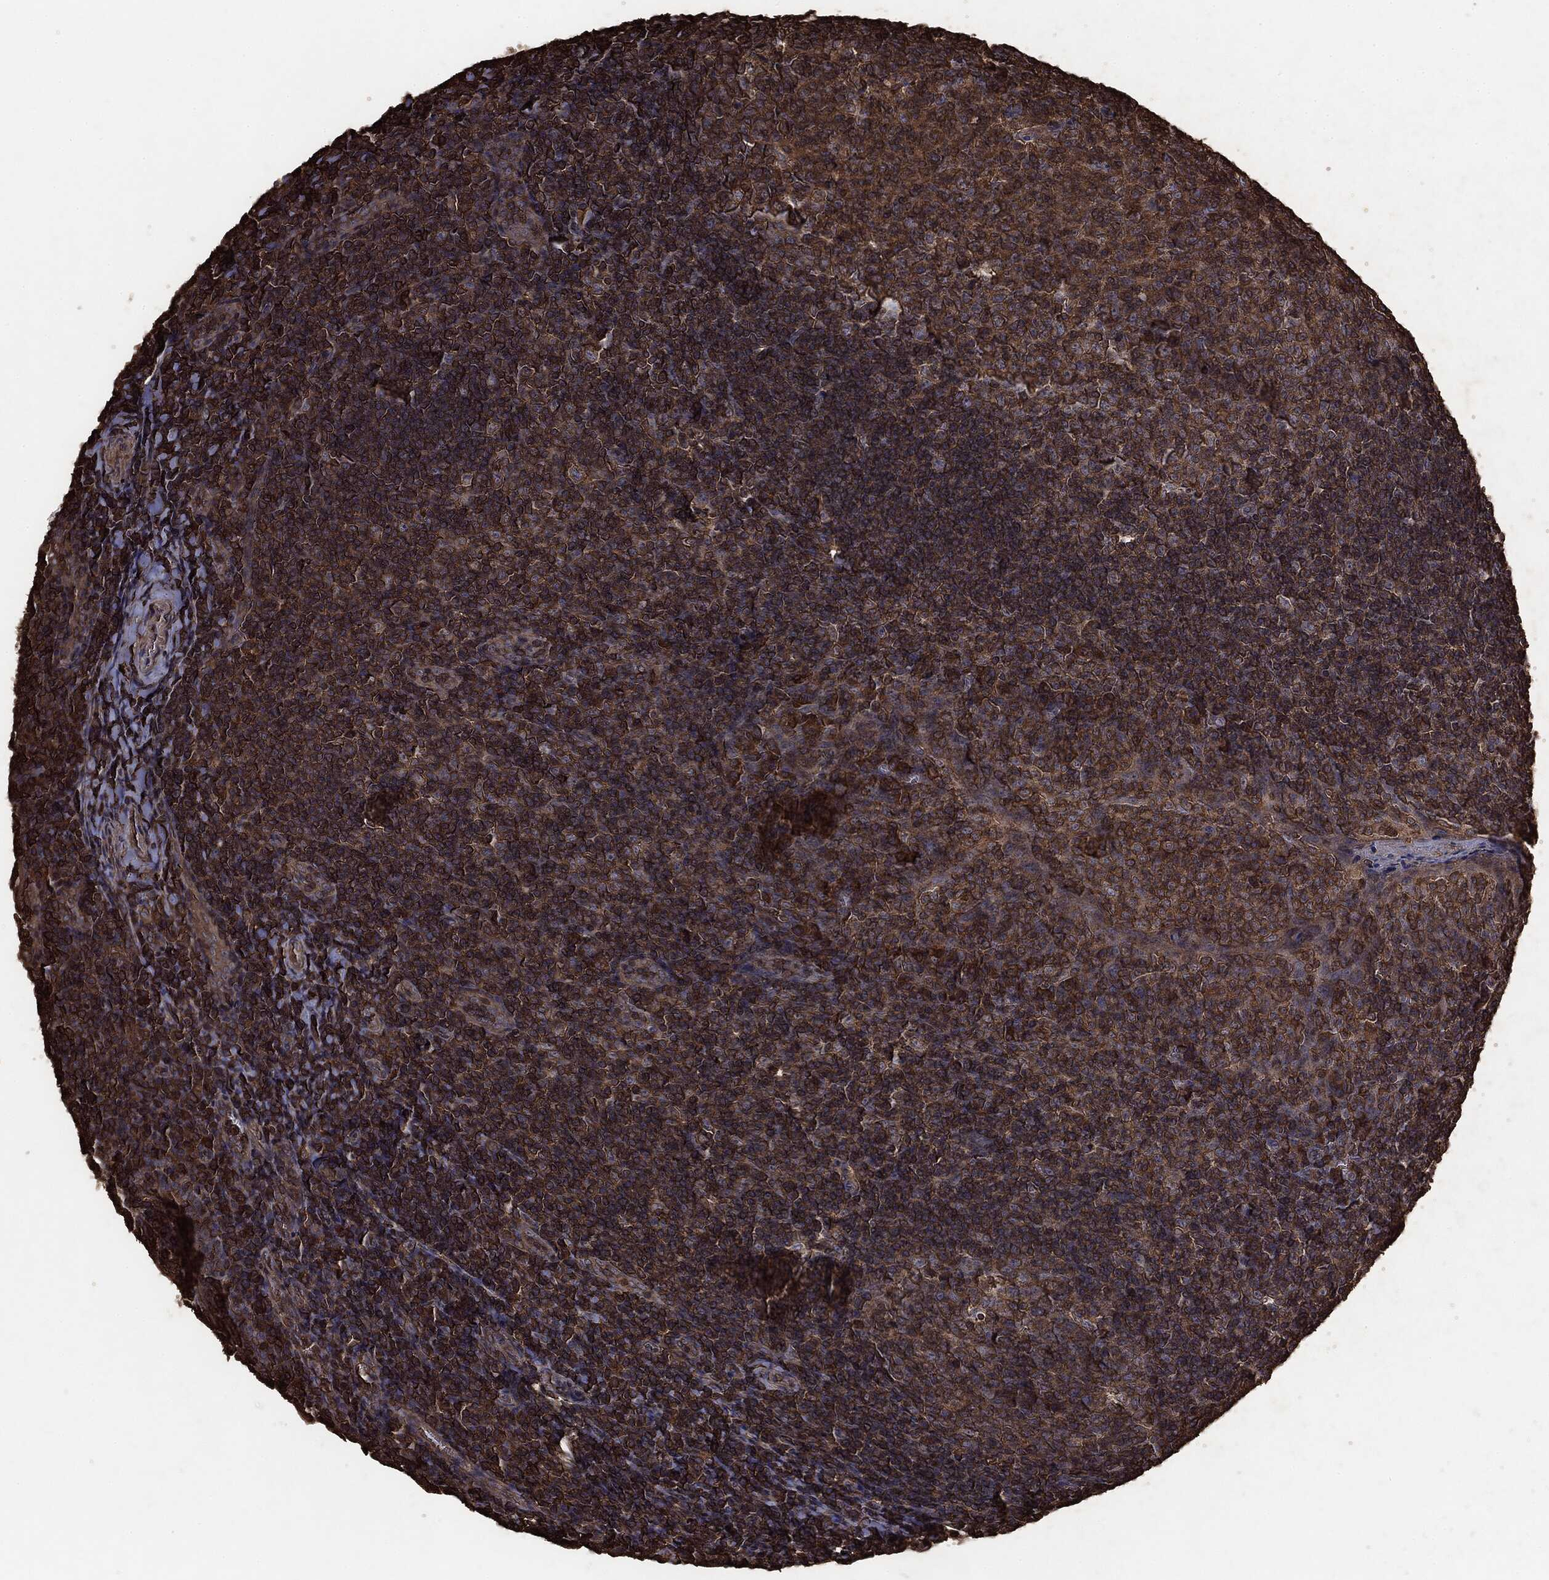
{"staining": {"intensity": "moderate", "quantity": ">75%", "location": "cytoplasmic/membranous"}, "tissue": "tonsil", "cell_type": "Germinal center cells", "image_type": "normal", "snomed": [{"axis": "morphology", "description": "Normal tissue, NOS"}, {"axis": "topography", "description": "Tonsil"}], "caption": "Immunohistochemistry of normal tonsil demonstrates medium levels of moderate cytoplasmic/membranous staining in approximately >75% of germinal center cells.", "gene": "MTOR", "patient": {"sex": "male", "age": 20}}